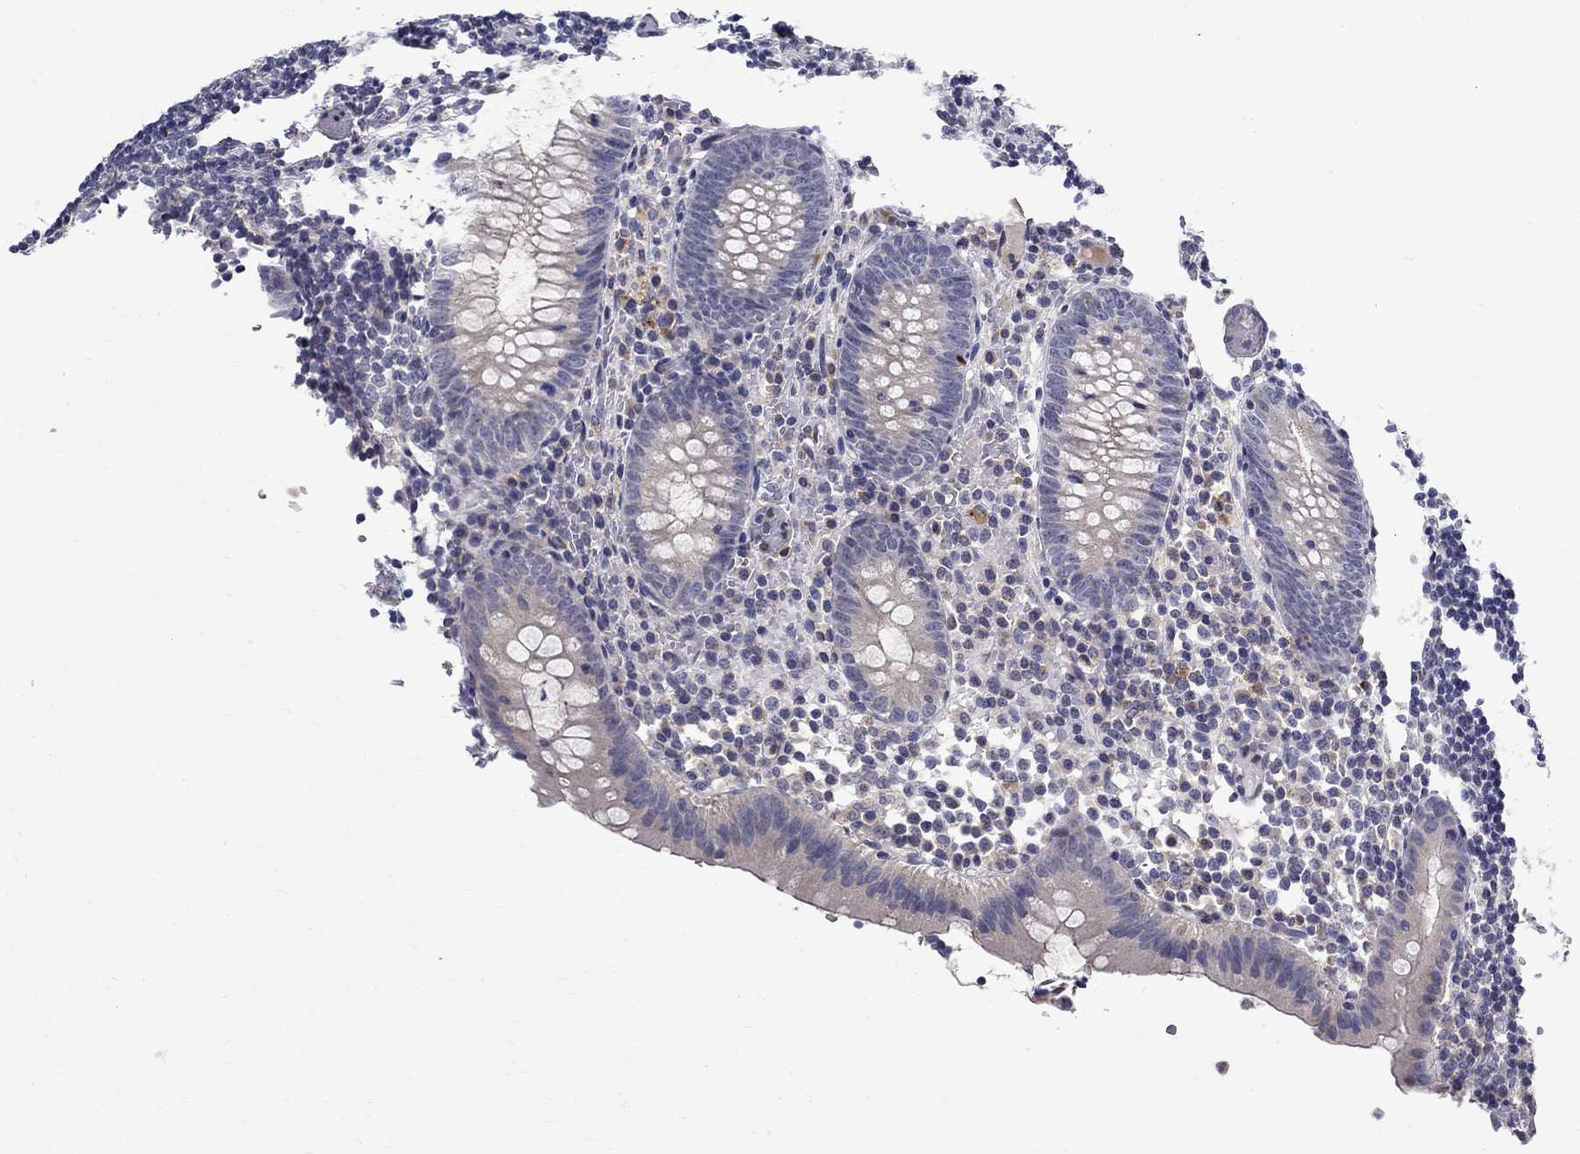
{"staining": {"intensity": "negative", "quantity": "none", "location": "none"}, "tissue": "appendix", "cell_type": "Glandular cells", "image_type": "normal", "snomed": [{"axis": "morphology", "description": "Normal tissue, NOS"}, {"axis": "topography", "description": "Appendix"}], "caption": "The histopathology image shows no staining of glandular cells in unremarkable appendix.", "gene": "STAB2", "patient": {"sex": "female", "age": 40}}